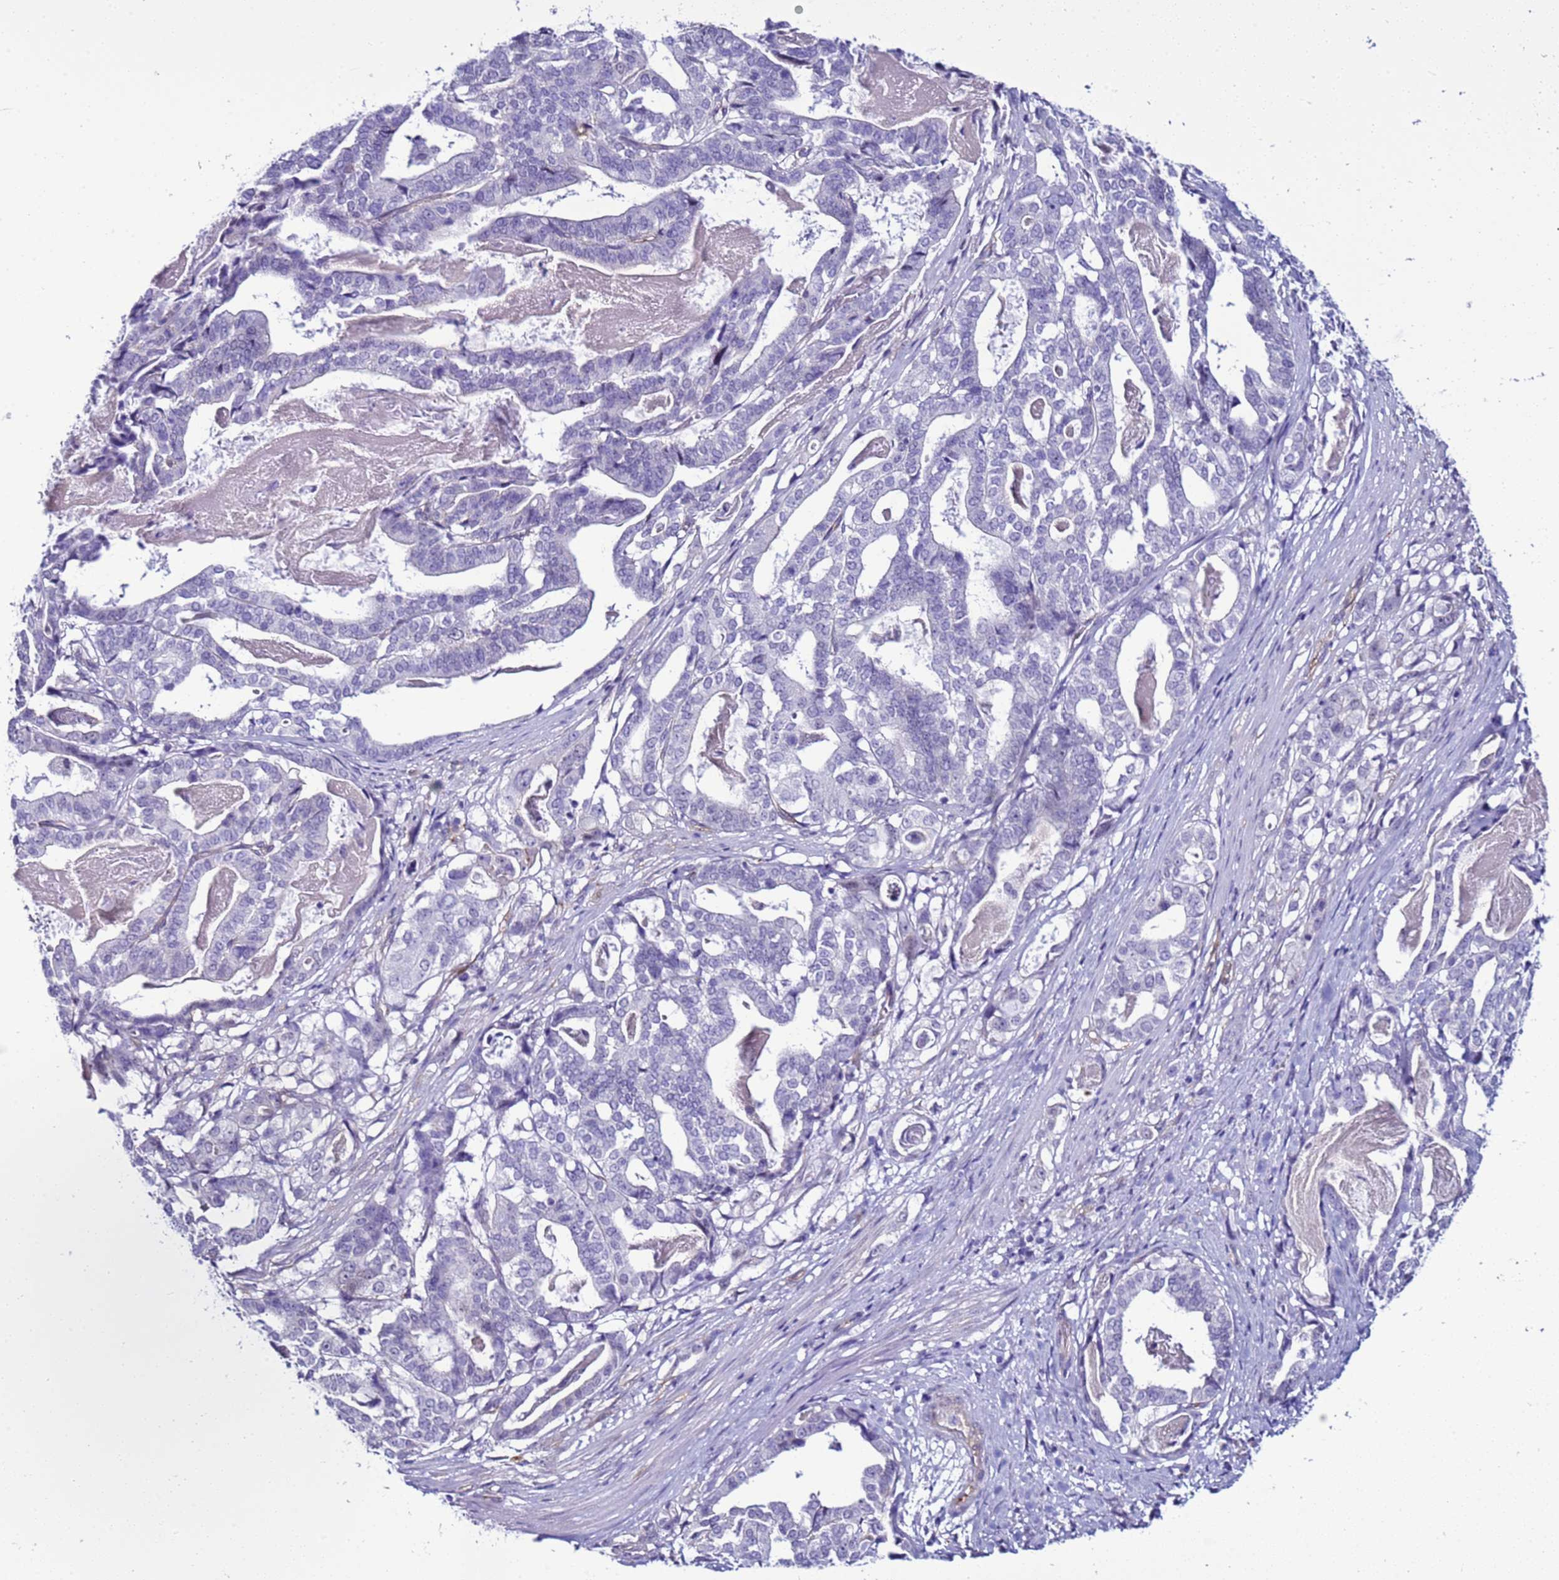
{"staining": {"intensity": "negative", "quantity": "none", "location": "none"}, "tissue": "stomach cancer", "cell_type": "Tumor cells", "image_type": "cancer", "snomed": [{"axis": "morphology", "description": "Adenocarcinoma, NOS"}, {"axis": "topography", "description": "Stomach"}], "caption": "An immunohistochemistry (IHC) micrograph of stomach cancer is shown. There is no staining in tumor cells of stomach cancer.", "gene": "LRRC10B", "patient": {"sex": "male", "age": 48}}